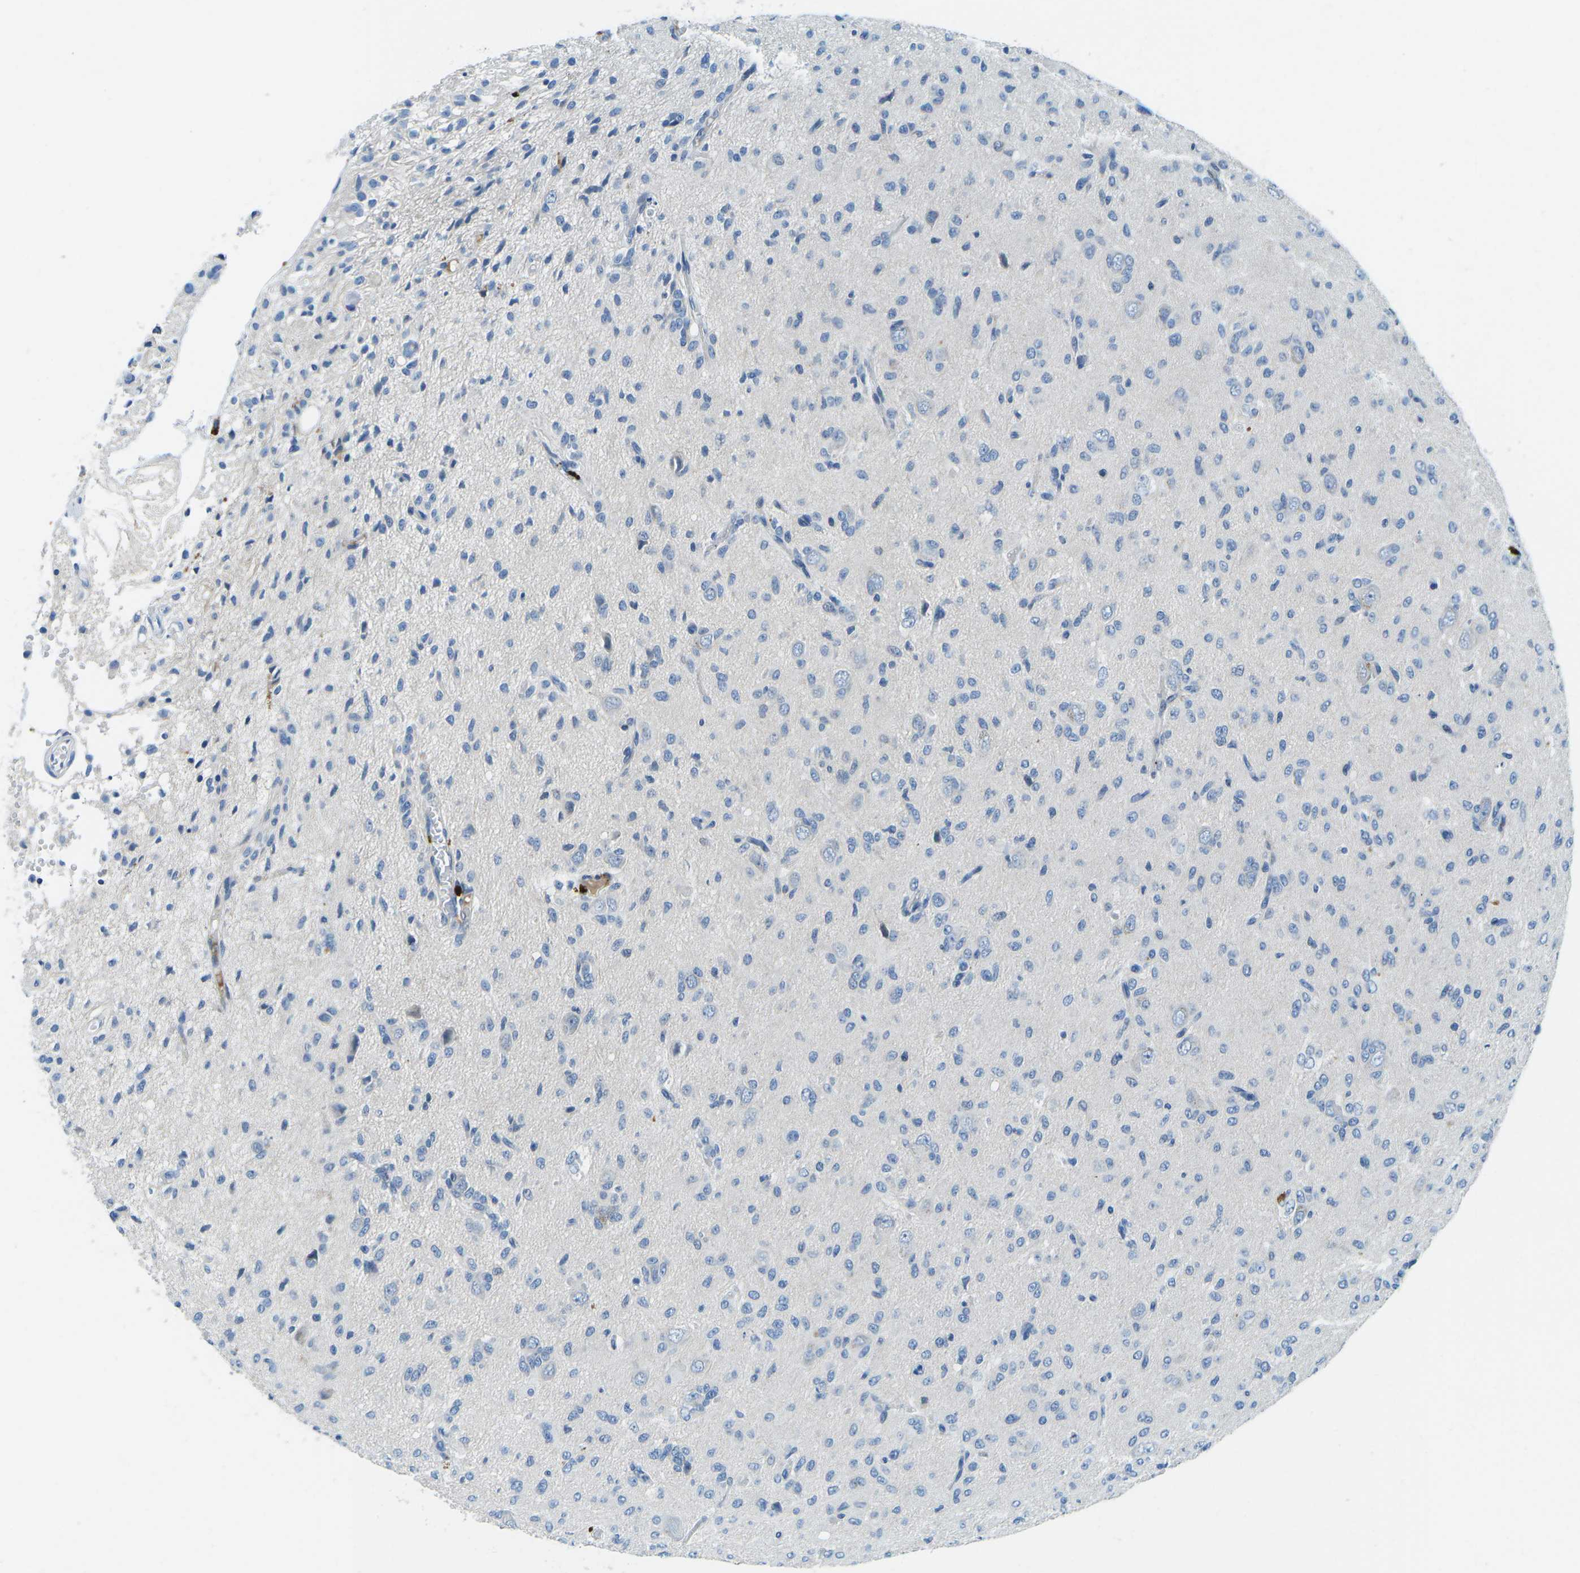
{"staining": {"intensity": "negative", "quantity": "none", "location": "none"}, "tissue": "glioma", "cell_type": "Tumor cells", "image_type": "cancer", "snomed": [{"axis": "morphology", "description": "Glioma, malignant, High grade"}, {"axis": "topography", "description": "Brain"}], "caption": "Tumor cells show no significant protein positivity in malignant glioma (high-grade).", "gene": "CFB", "patient": {"sex": "female", "age": 59}}